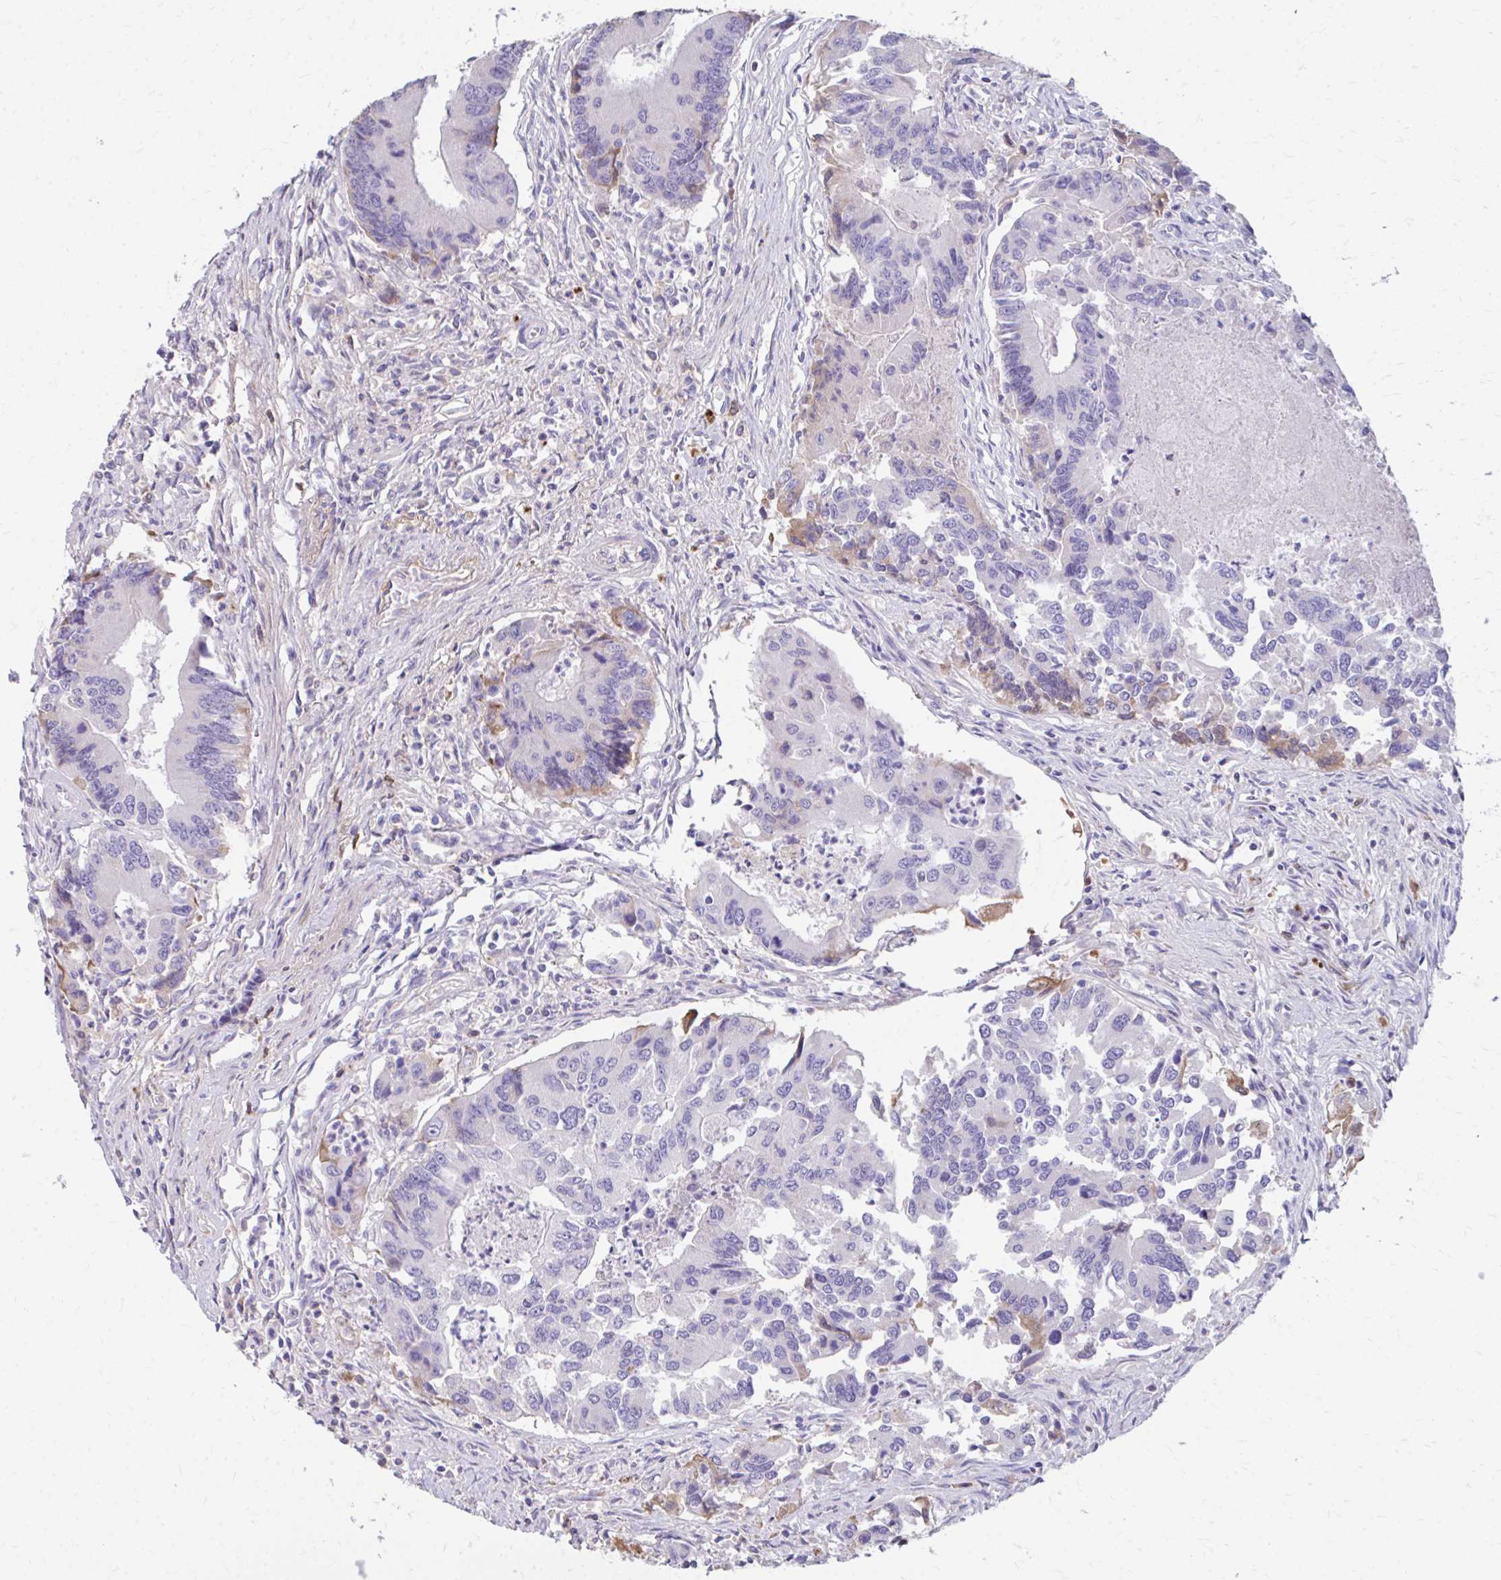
{"staining": {"intensity": "weak", "quantity": "<25%", "location": "cytoplasmic/membranous"}, "tissue": "colorectal cancer", "cell_type": "Tumor cells", "image_type": "cancer", "snomed": [{"axis": "morphology", "description": "Adenocarcinoma, NOS"}, {"axis": "topography", "description": "Colon"}], "caption": "A high-resolution micrograph shows immunohistochemistry staining of colorectal adenocarcinoma, which demonstrates no significant staining in tumor cells. (Brightfield microscopy of DAB immunohistochemistry at high magnification).", "gene": "CFH", "patient": {"sex": "female", "age": 67}}